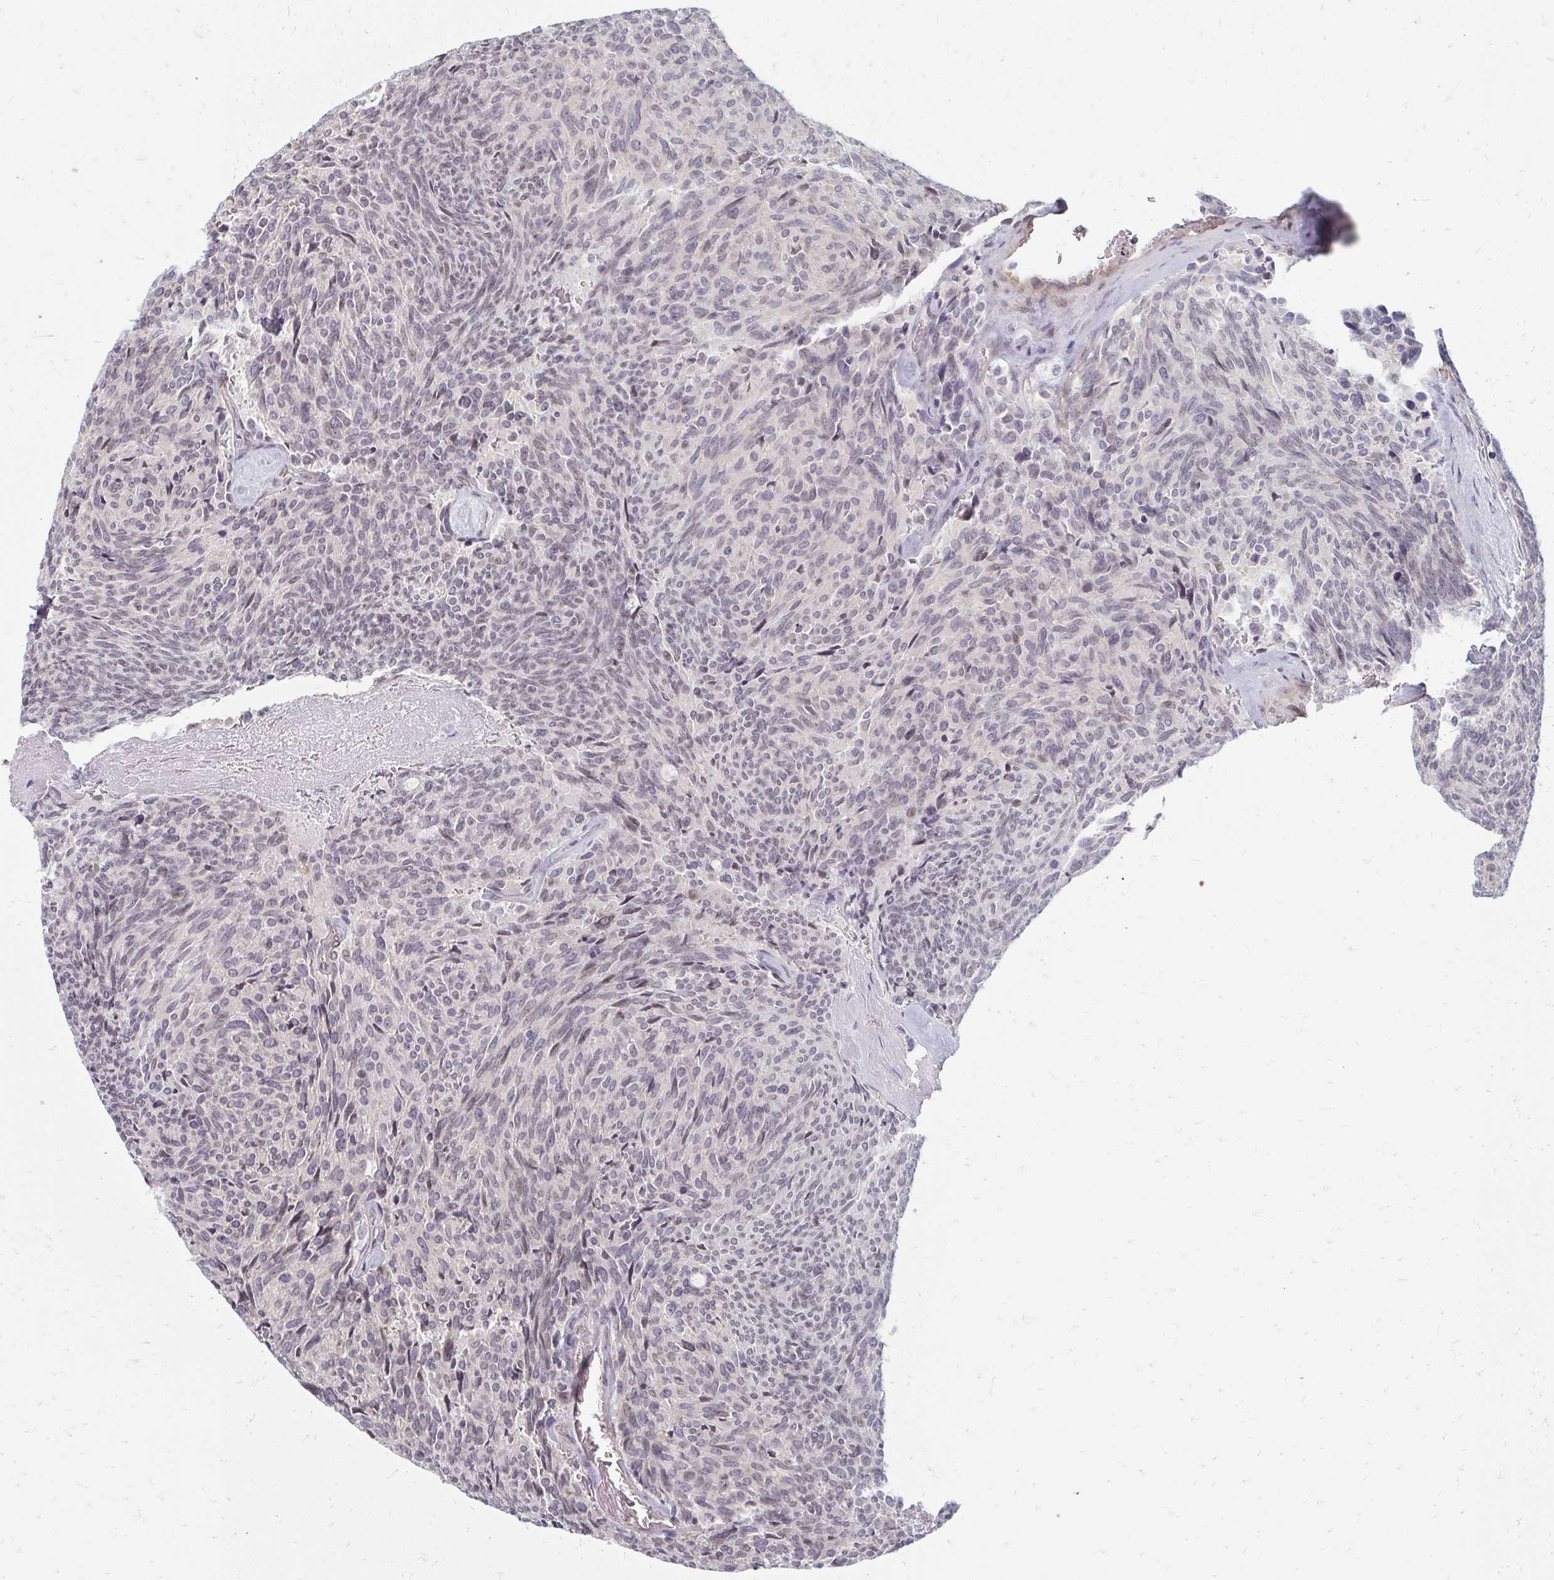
{"staining": {"intensity": "negative", "quantity": "none", "location": "none"}, "tissue": "carcinoid", "cell_type": "Tumor cells", "image_type": "cancer", "snomed": [{"axis": "morphology", "description": "Carcinoid, malignant, NOS"}, {"axis": "topography", "description": "Pancreas"}], "caption": "High power microscopy photomicrograph of an immunohistochemistry (IHC) image of carcinoid, revealing no significant positivity in tumor cells. The staining is performed using DAB brown chromogen with nuclei counter-stained in using hematoxylin.", "gene": "GPC5", "patient": {"sex": "female", "age": 54}}